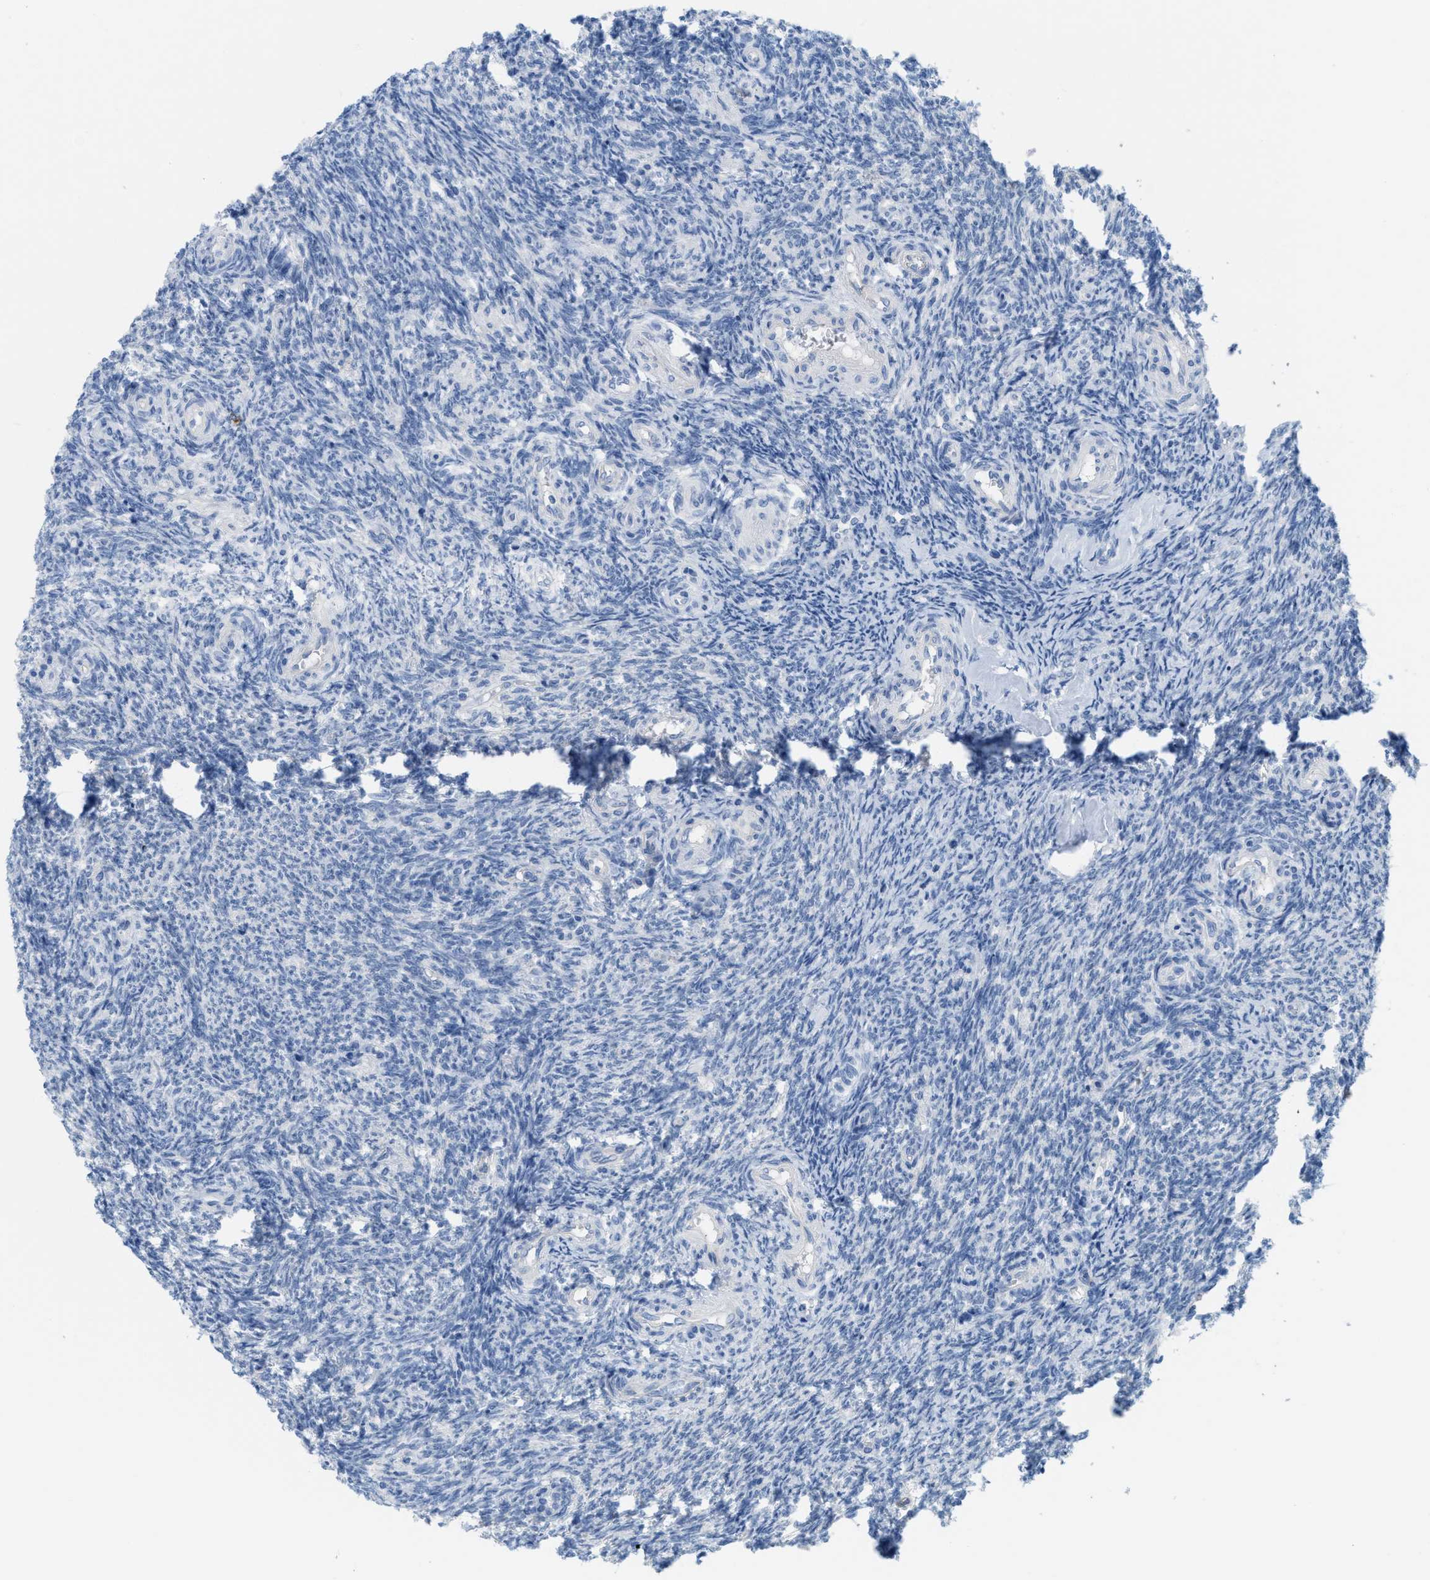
{"staining": {"intensity": "negative", "quantity": "none", "location": "none"}, "tissue": "ovary", "cell_type": "Ovarian stroma cells", "image_type": "normal", "snomed": [{"axis": "morphology", "description": "Normal tissue, NOS"}, {"axis": "topography", "description": "Ovary"}], "caption": "The photomicrograph displays no significant staining in ovarian stroma cells of ovary. (Immunohistochemistry, brightfield microscopy, high magnification).", "gene": "SLC3A2", "patient": {"sex": "female", "age": 41}}